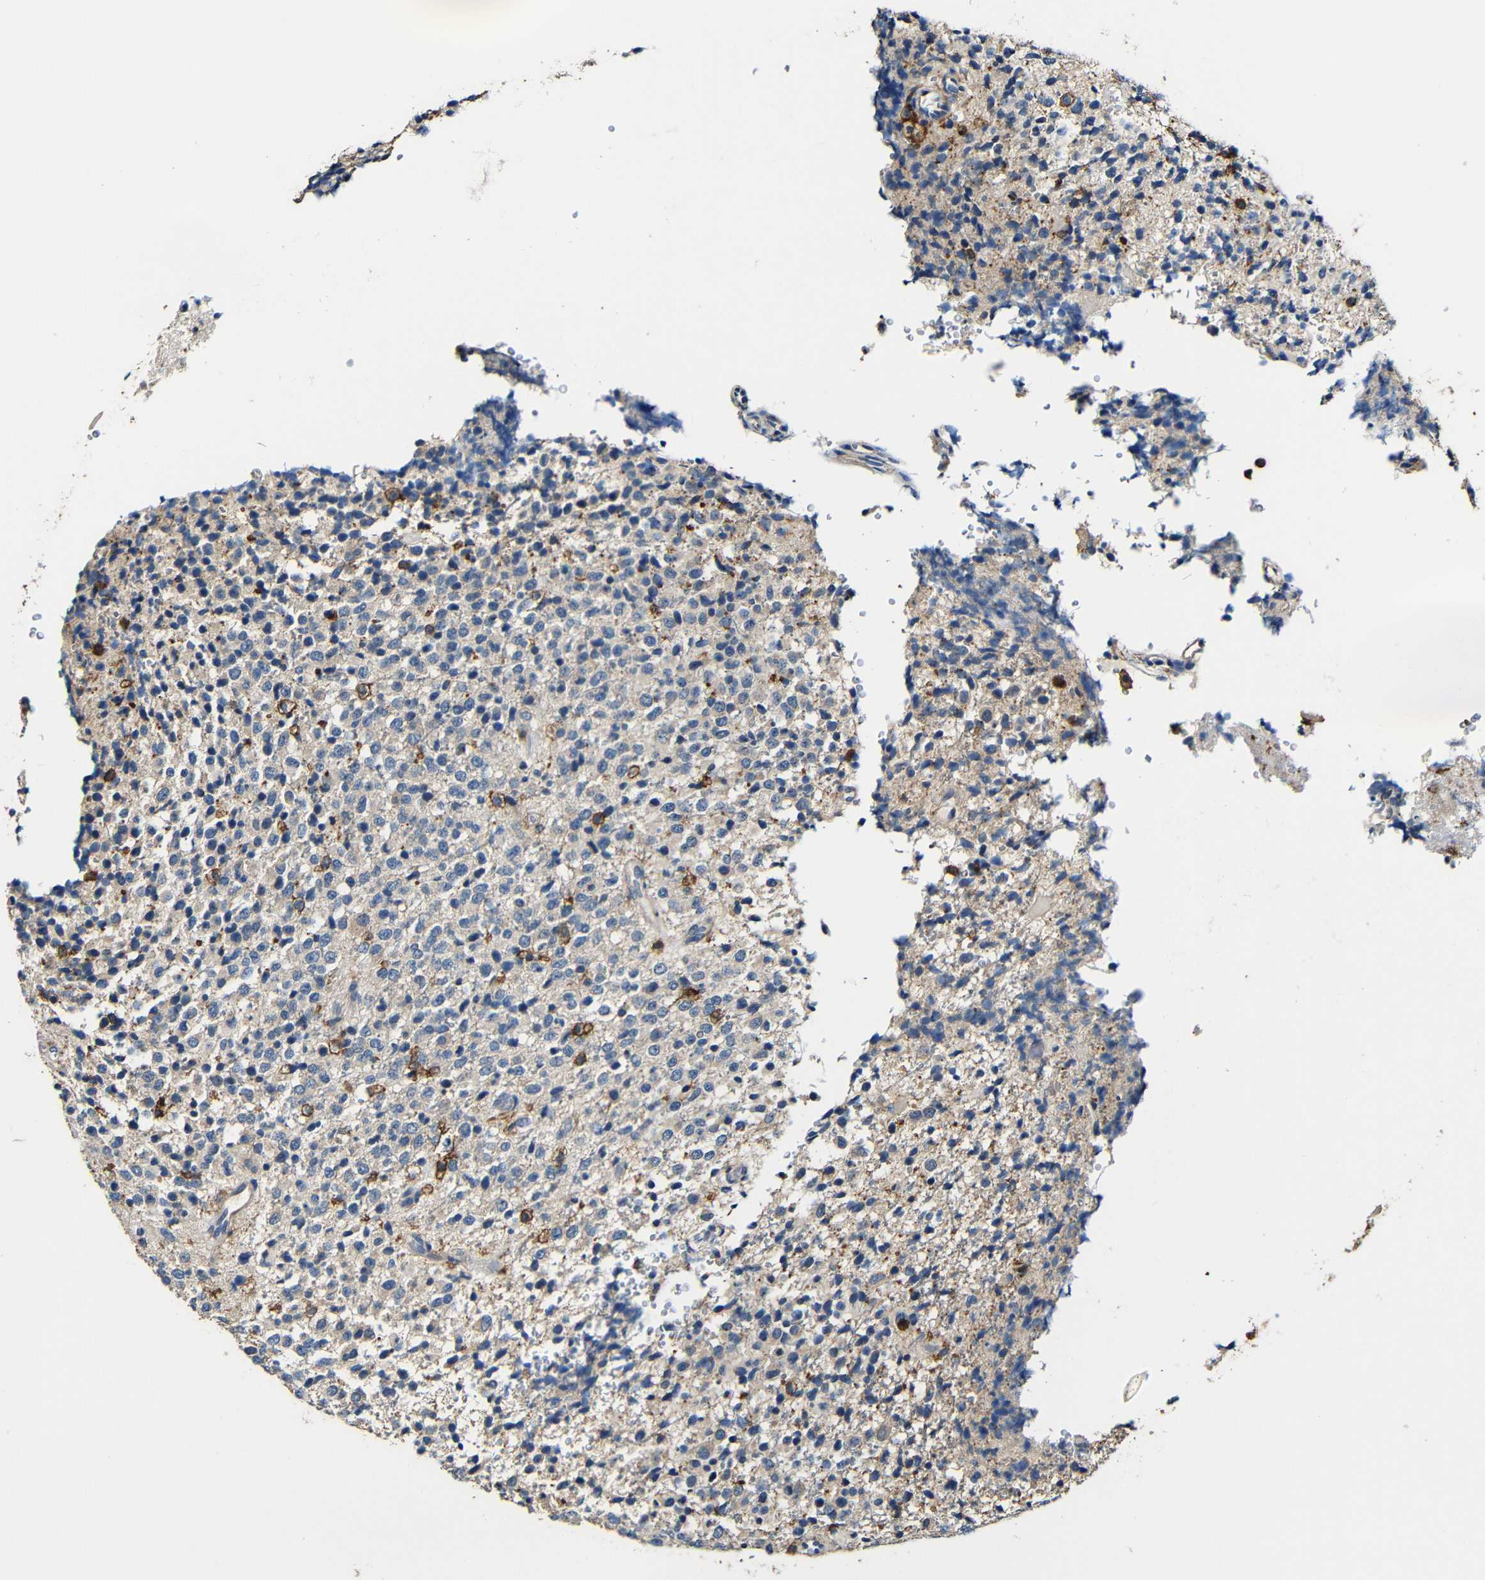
{"staining": {"intensity": "moderate", "quantity": "<25%", "location": "cytoplasmic/membranous"}, "tissue": "glioma", "cell_type": "Tumor cells", "image_type": "cancer", "snomed": [{"axis": "morphology", "description": "Glioma, malignant, High grade"}, {"axis": "topography", "description": "pancreas cauda"}], "caption": "Malignant glioma (high-grade) tissue shows moderate cytoplasmic/membranous staining in about <25% of tumor cells, visualized by immunohistochemistry.", "gene": "P2RY12", "patient": {"sex": "male", "age": 60}}